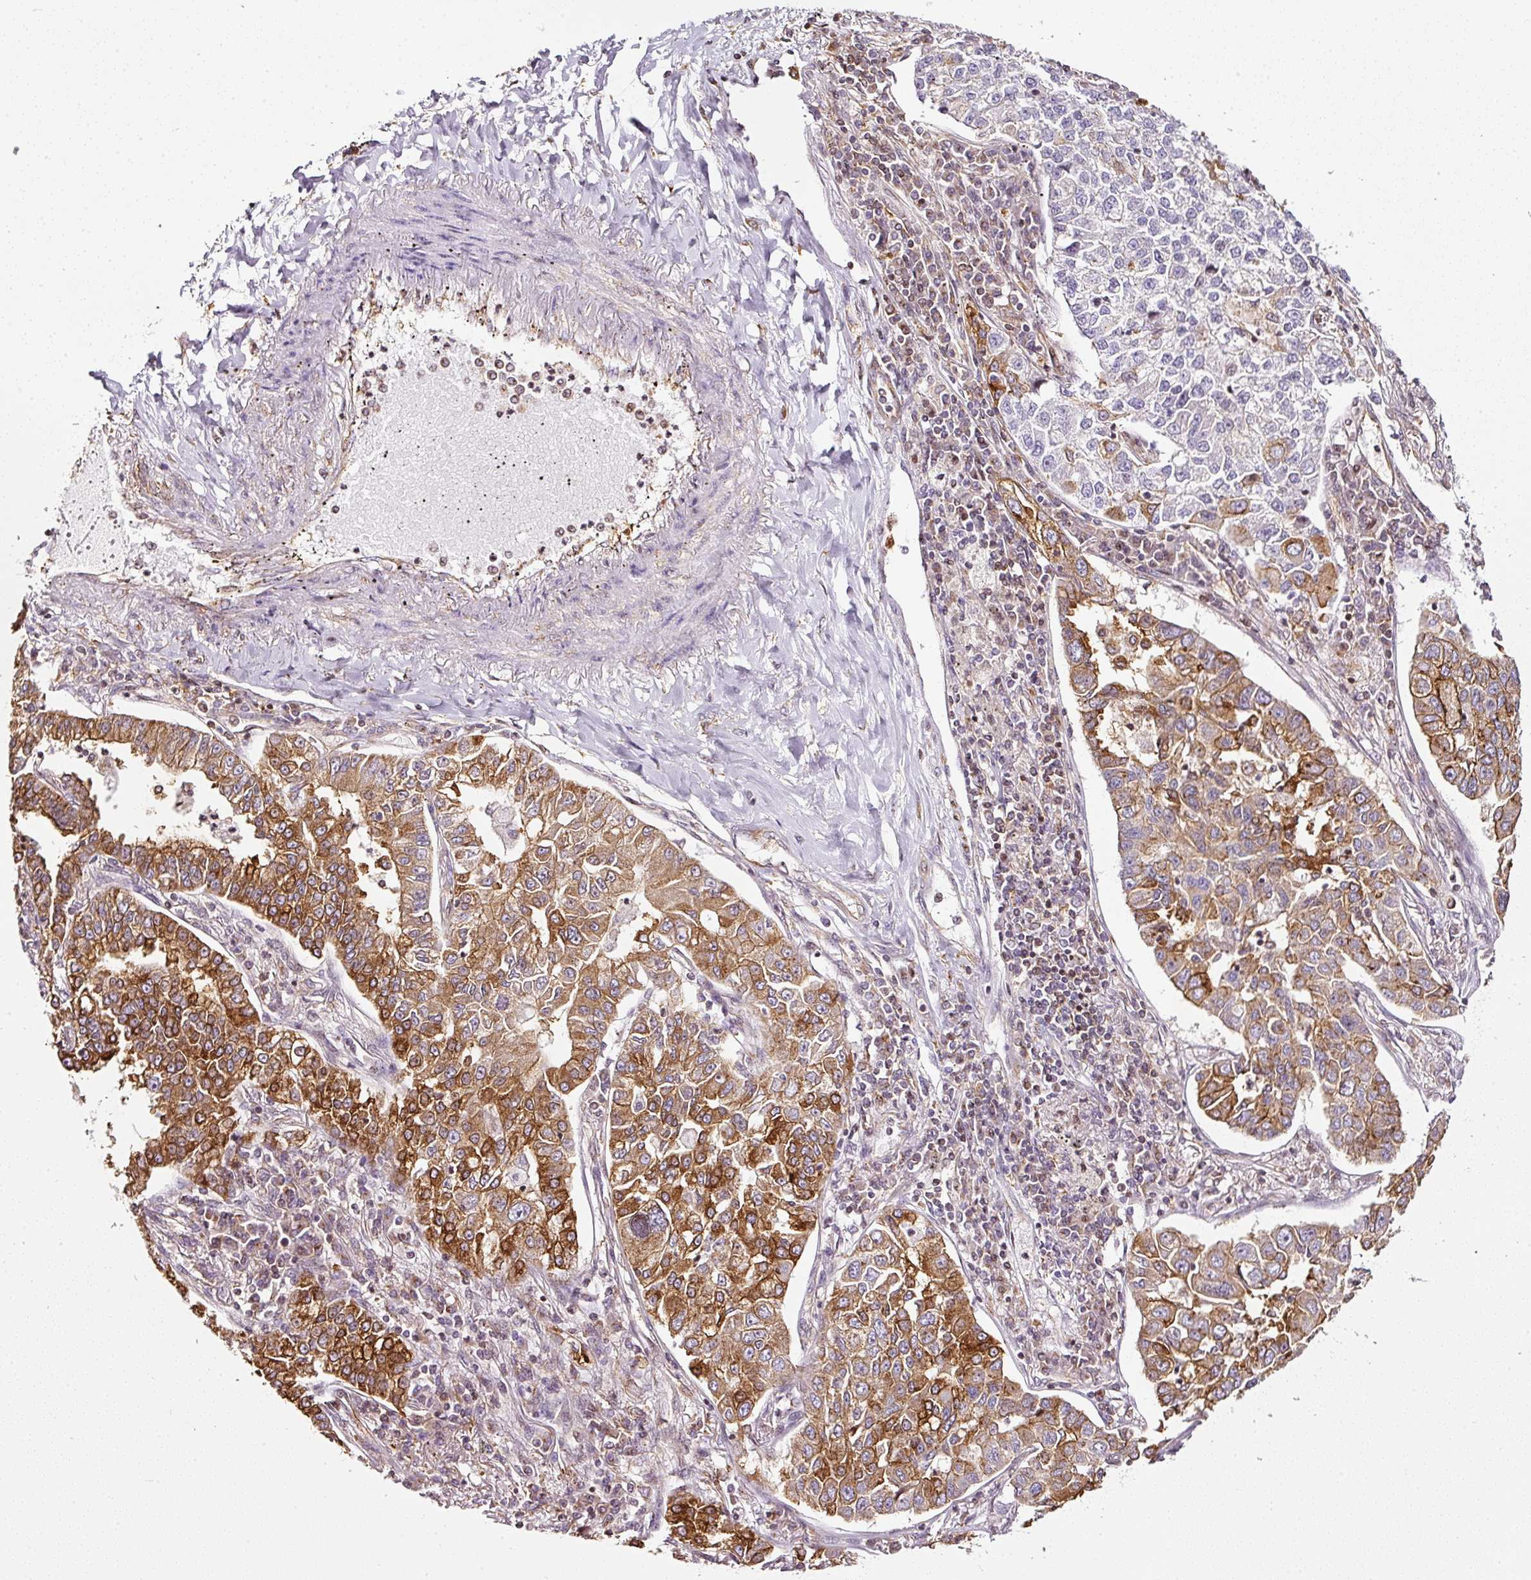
{"staining": {"intensity": "strong", "quantity": "25%-75%", "location": "cytoplasmic/membranous"}, "tissue": "lung cancer", "cell_type": "Tumor cells", "image_type": "cancer", "snomed": [{"axis": "morphology", "description": "Adenocarcinoma, NOS"}, {"axis": "topography", "description": "Lung"}], "caption": "This micrograph exhibits IHC staining of lung cancer (adenocarcinoma), with high strong cytoplasmic/membranous expression in about 25%-75% of tumor cells.", "gene": "SCNM1", "patient": {"sex": "male", "age": 49}}